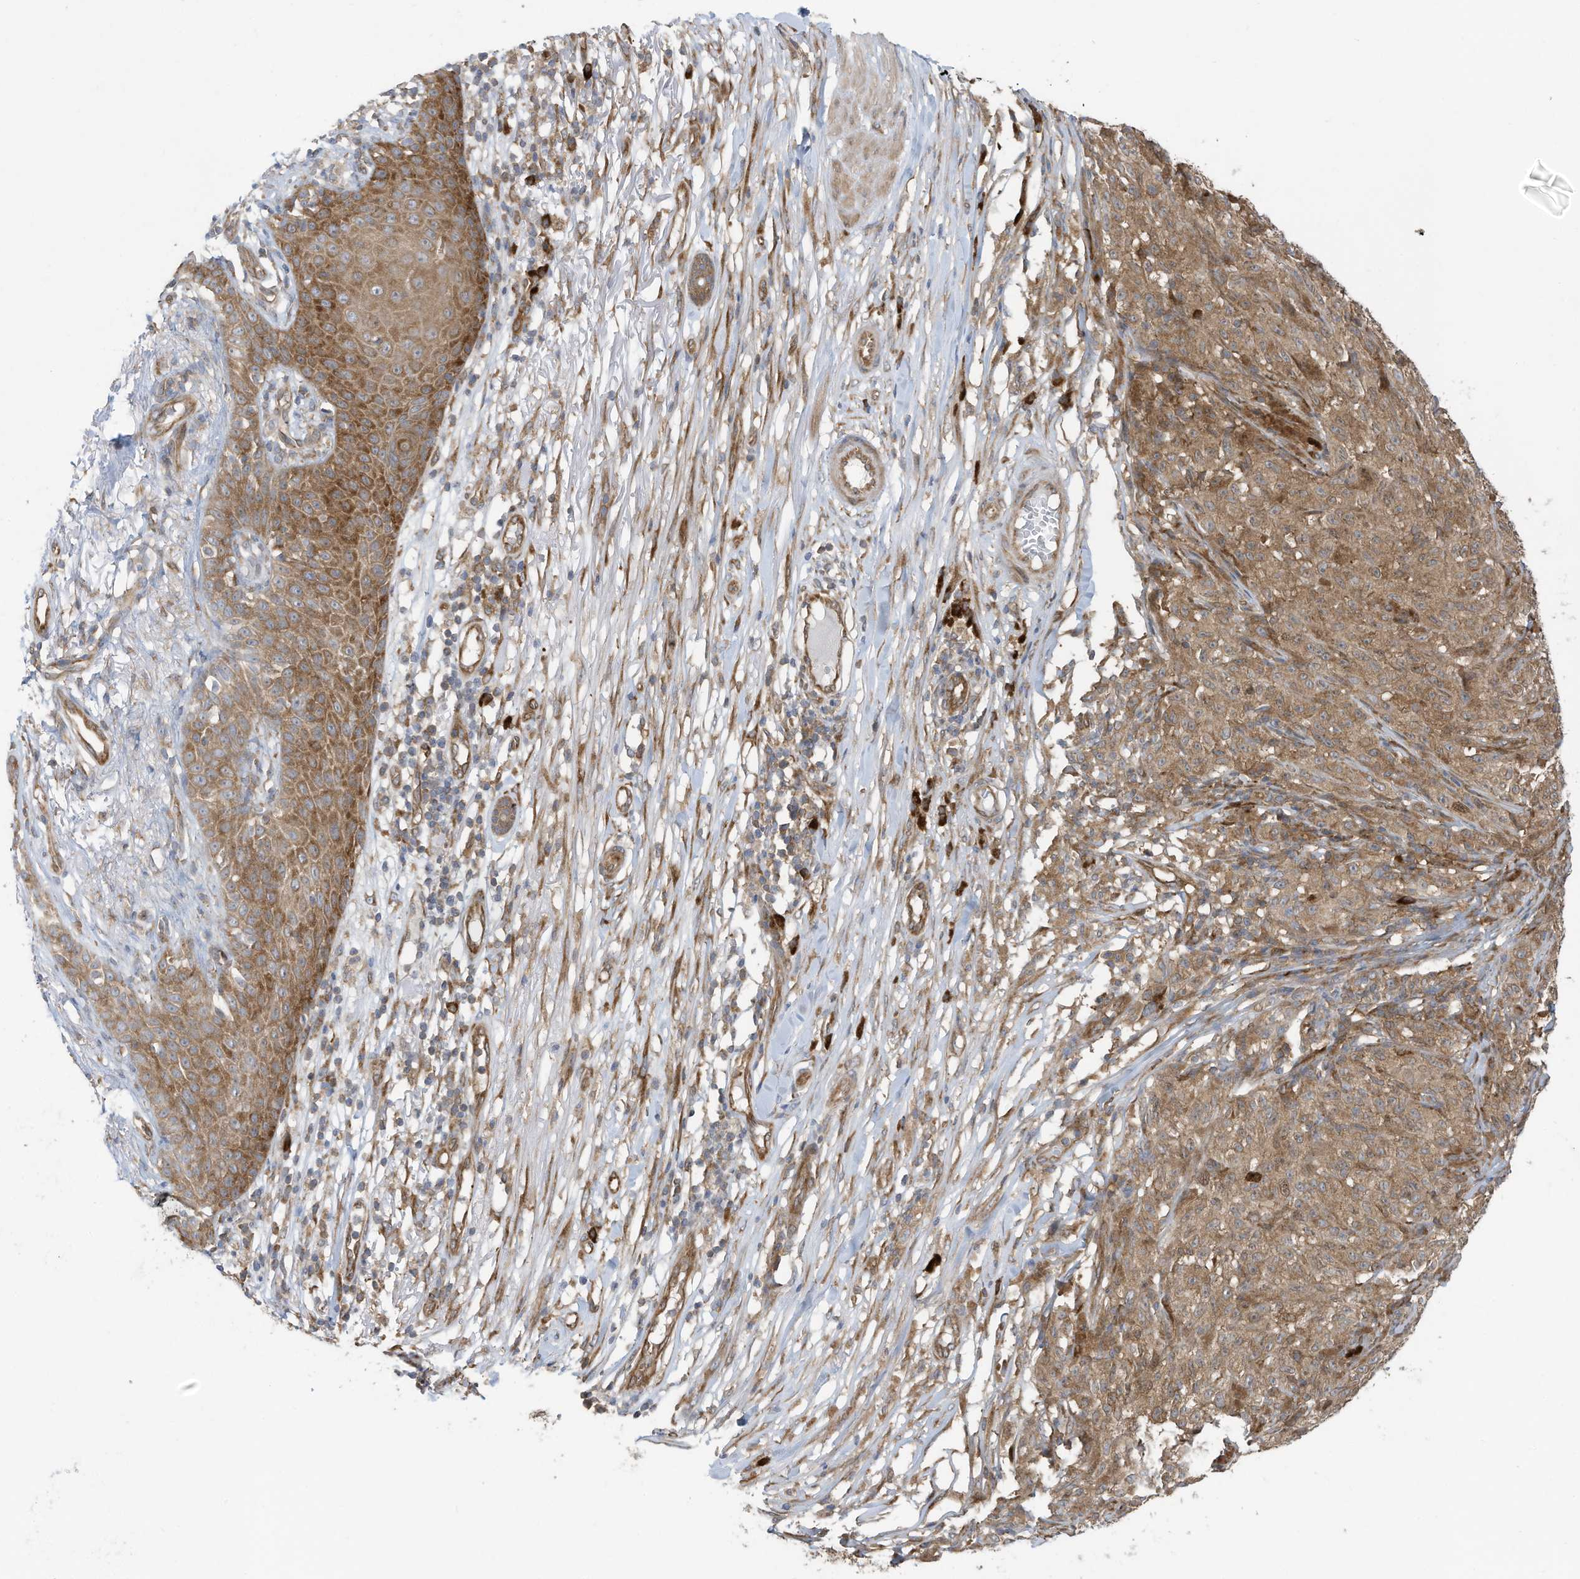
{"staining": {"intensity": "moderate", "quantity": ">75%", "location": "cytoplasmic/membranous"}, "tissue": "melanoma", "cell_type": "Tumor cells", "image_type": "cancer", "snomed": [{"axis": "morphology", "description": "Malignant melanoma, NOS"}, {"axis": "topography", "description": "Skin"}], "caption": "Protein positivity by immunohistochemistry demonstrates moderate cytoplasmic/membranous staining in about >75% of tumor cells in malignant melanoma.", "gene": "USE1", "patient": {"sex": "female", "age": 82}}